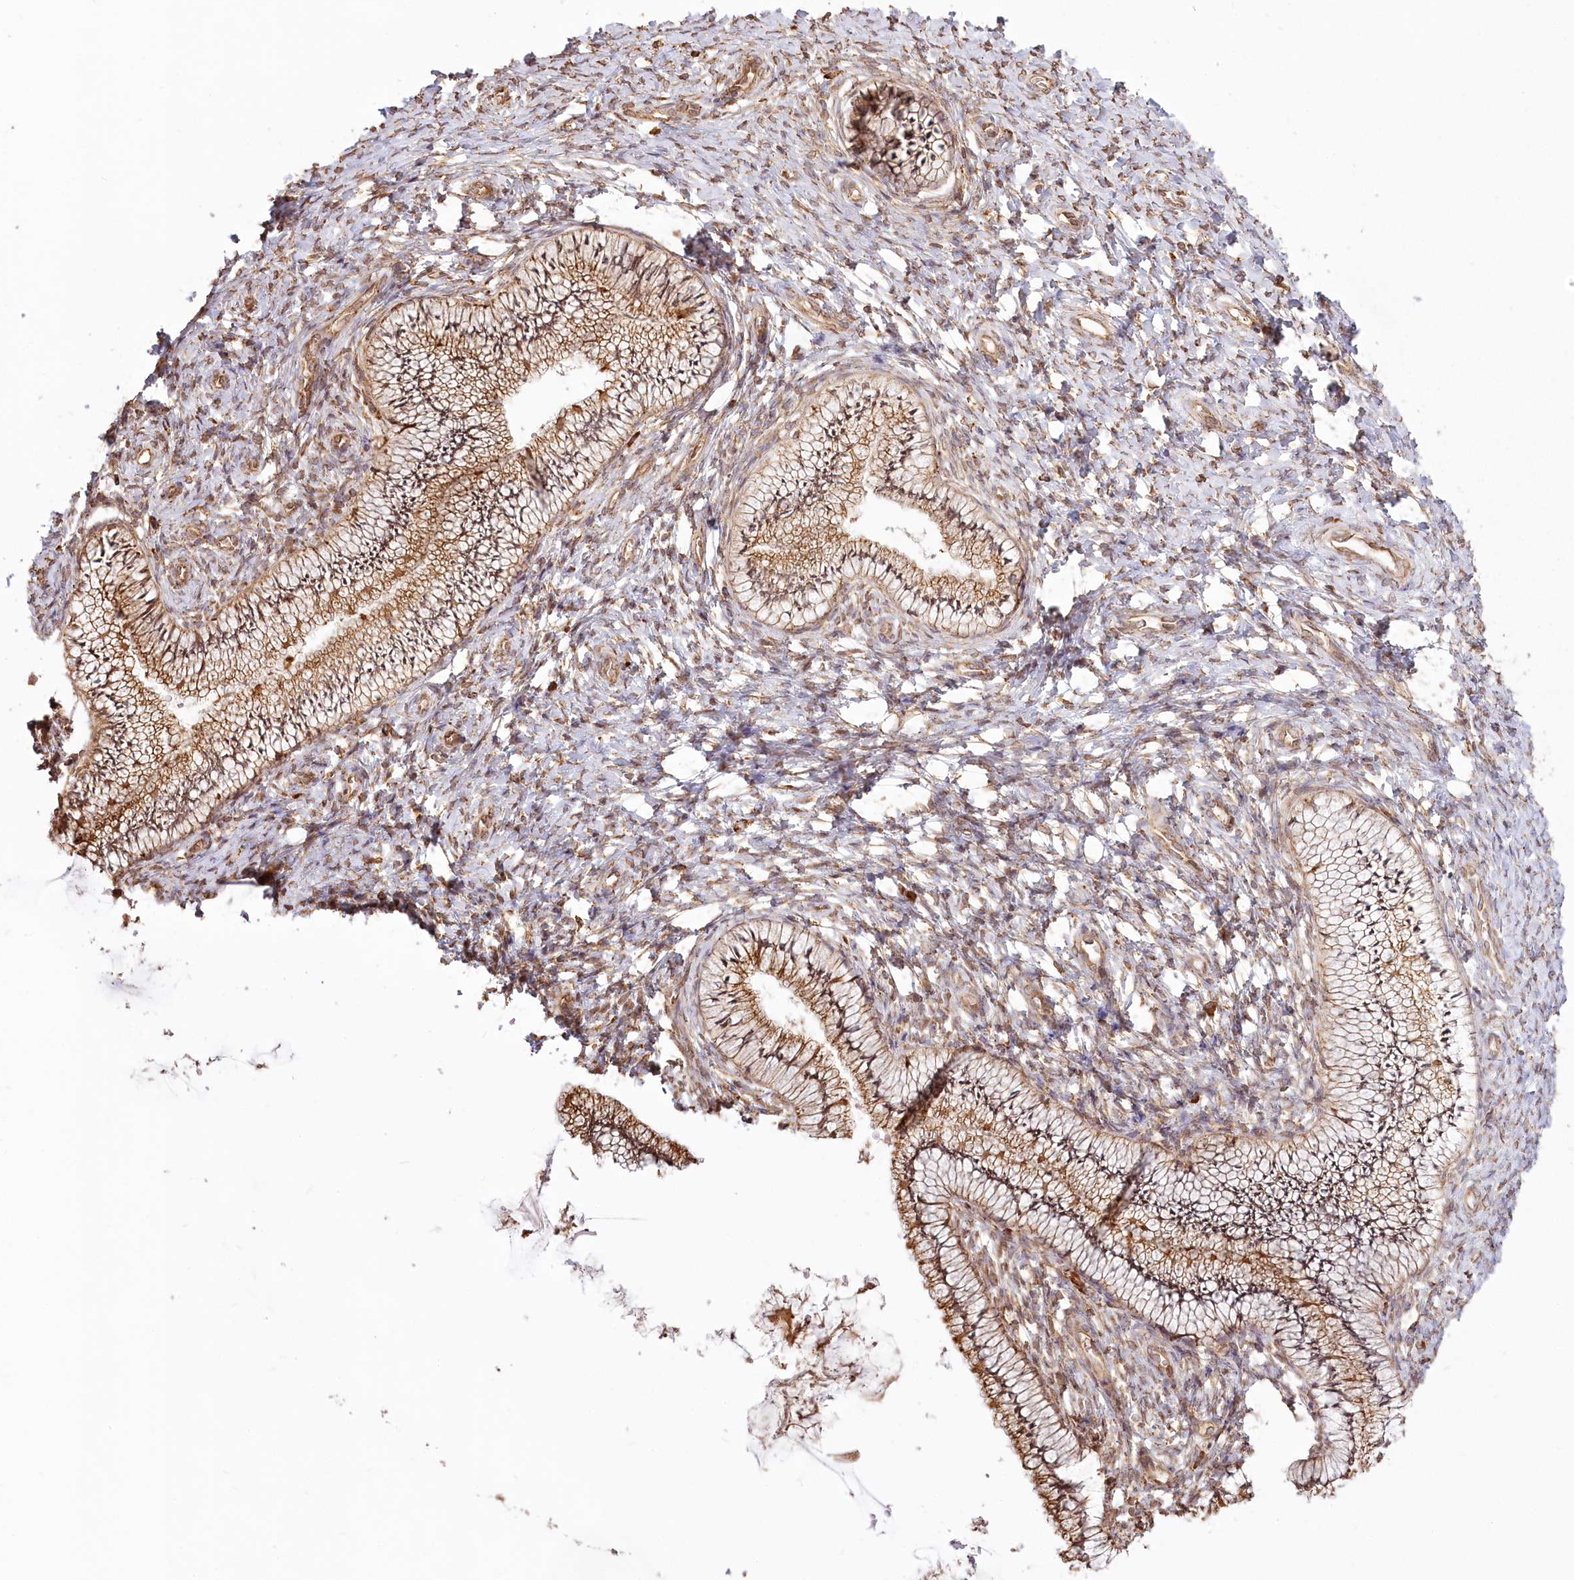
{"staining": {"intensity": "moderate", "quantity": ">75%", "location": "cytoplasmic/membranous"}, "tissue": "cervix", "cell_type": "Glandular cells", "image_type": "normal", "snomed": [{"axis": "morphology", "description": "Normal tissue, NOS"}, {"axis": "topography", "description": "Cervix"}], "caption": "This histopathology image reveals unremarkable cervix stained with immunohistochemistry (IHC) to label a protein in brown. The cytoplasmic/membranous of glandular cells show moderate positivity for the protein. Nuclei are counter-stained blue.", "gene": "FAM13A", "patient": {"sex": "female", "age": 36}}